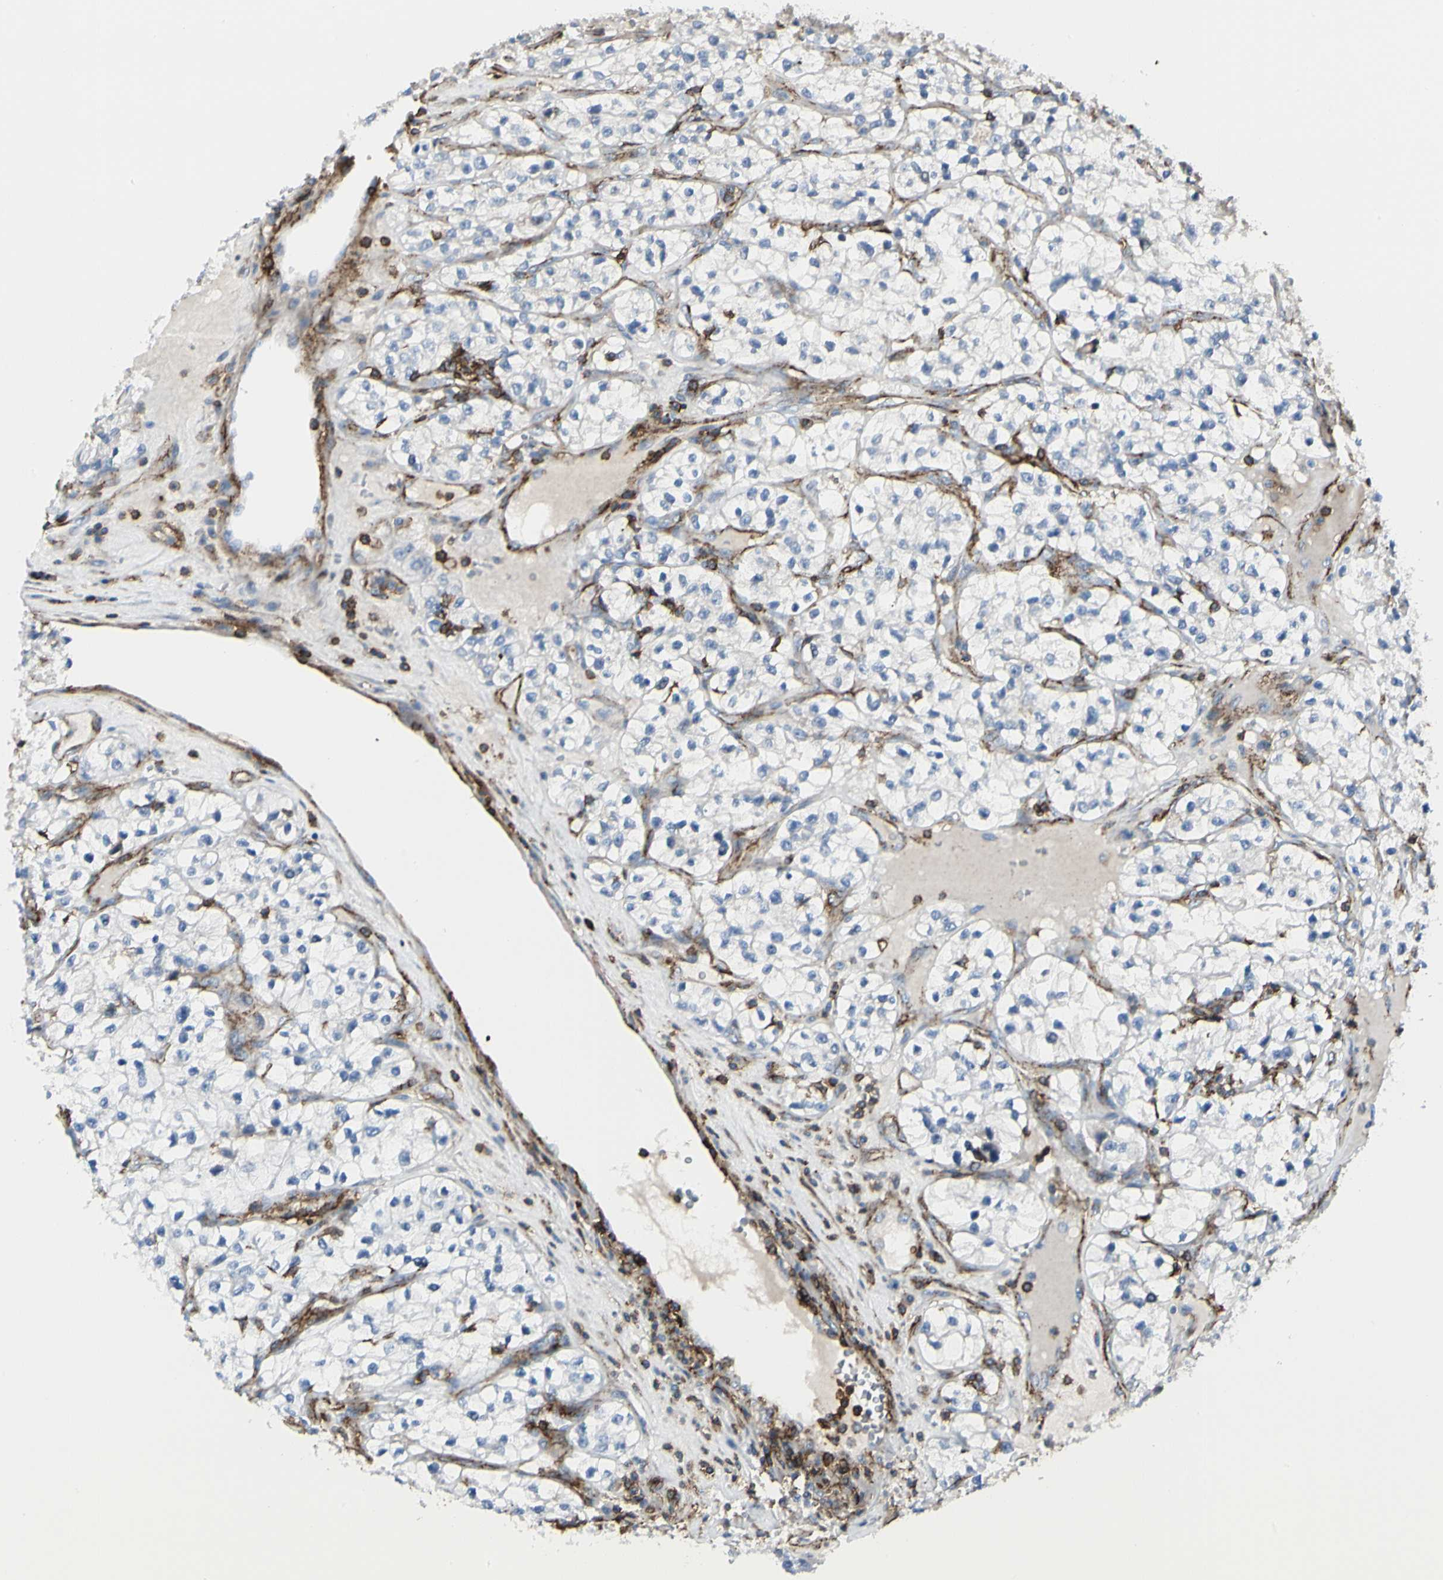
{"staining": {"intensity": "negative", "quantity": "none", "location": "none"}, "tissue": "renal cancer", "cell_type": "Tumor cells", "image_type": "cancer", "snomed": [{"axis": "morphology", "description": "Adenocarcinoma, NOS"}, {"axis": "topography", "description": "Kidney"}], "caption": "Immunohistochemistry (IHC) image of neoplastic tissue: adenocarcinoma (renal) stained with DAB exhibits no significant protein positivity in tumor cells.", "gene": "CLEC2B", "patient": {"sex": "female", "age": 57}}